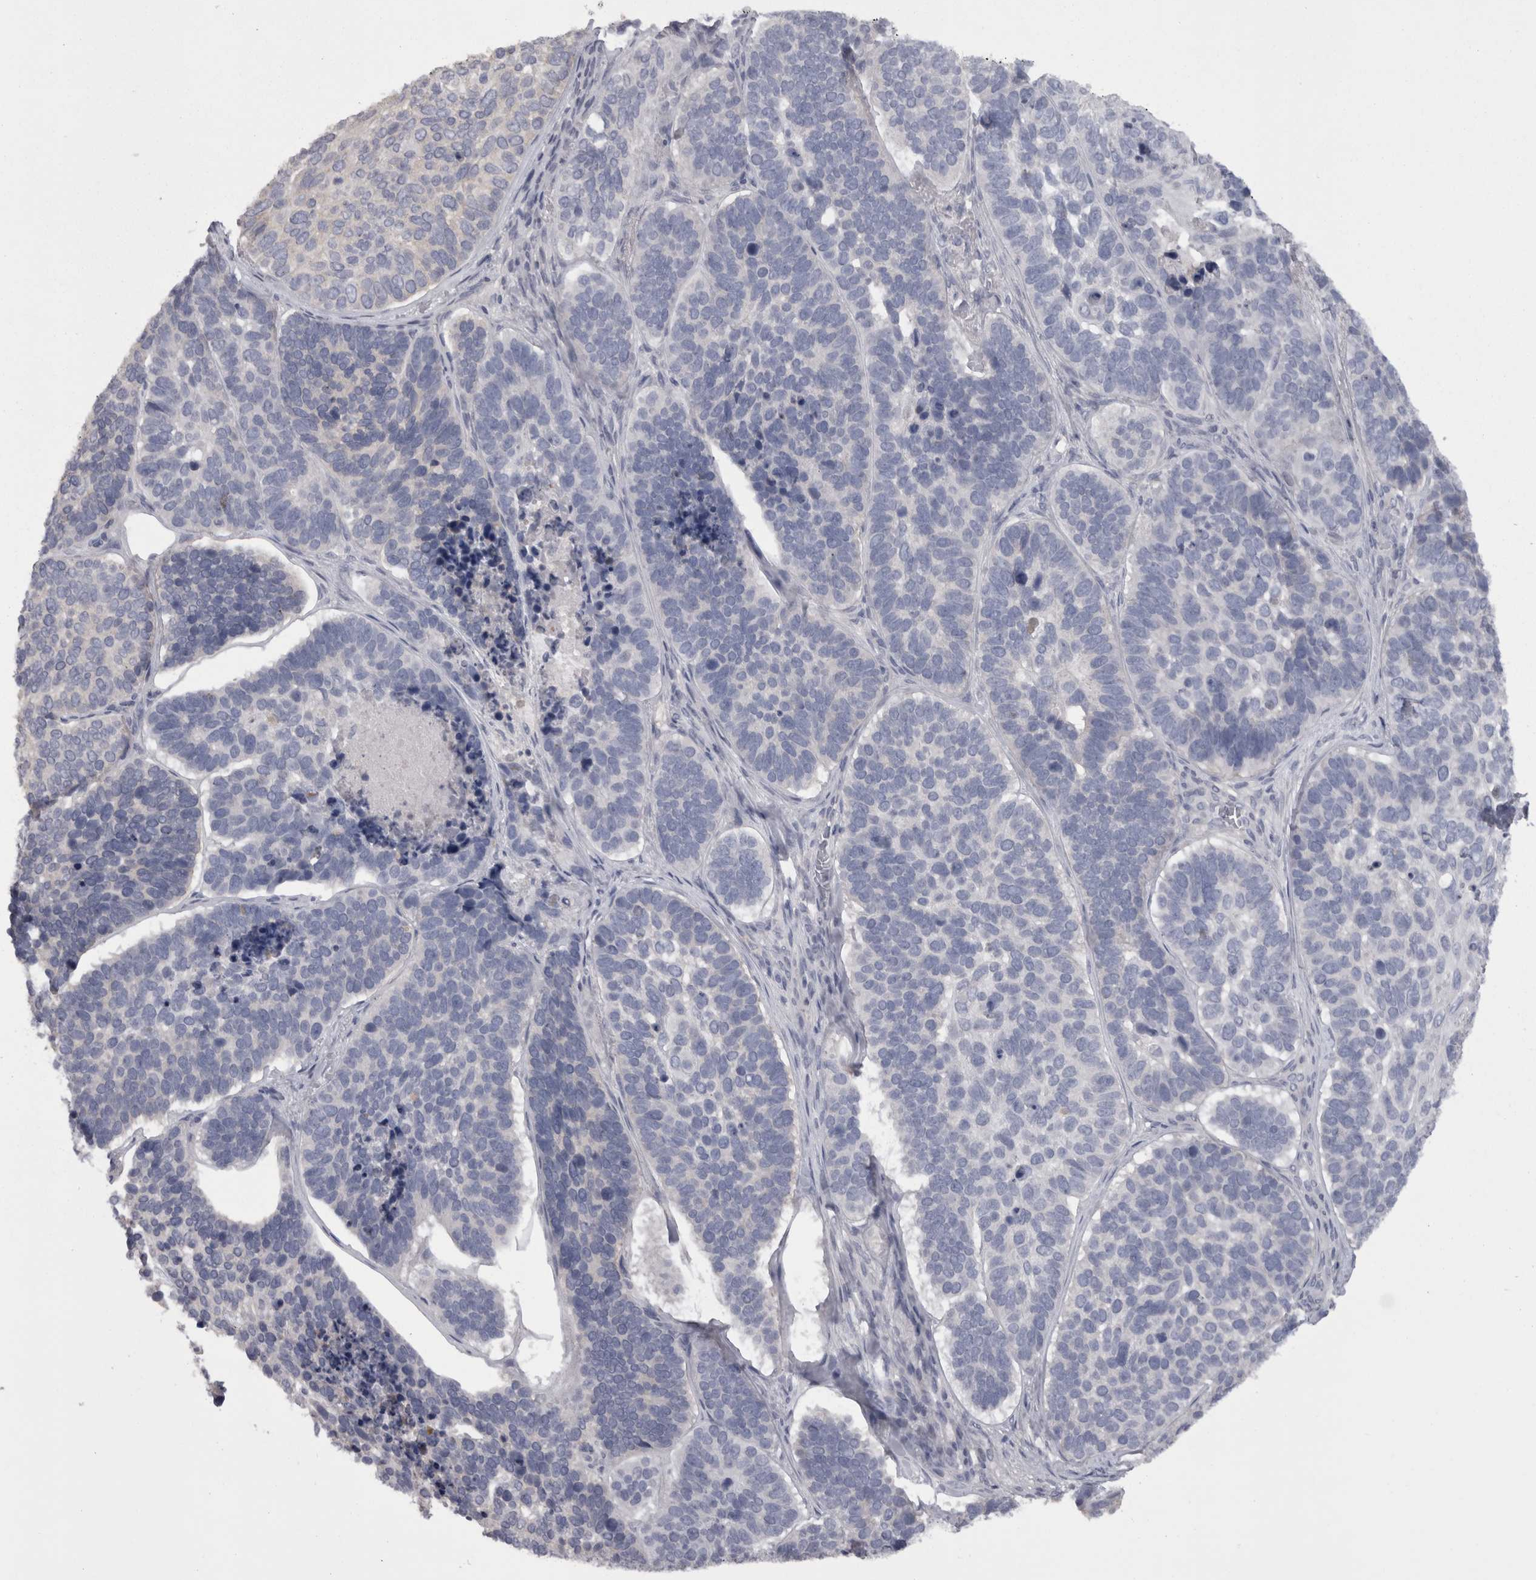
{"staining": {"intensity": "negative", "quantity": "none", "location": "none"}, "tissue": "skin cancer", "cell_type": "Tumor cells", "image_type": "cancer", "snomed": [{"axis": "morphology", "description": "Basal cell carcinoma"}, {"axis": "topography", "description": "Skin"}], "caption": "This is a histopathology image of immunohistochemistry (IHC) staining of skin basal cell carcinoma, which shows no staining in tumor cells.", "gene": "CAMK2D", "patient": {"sex": "male", "age": 62}}